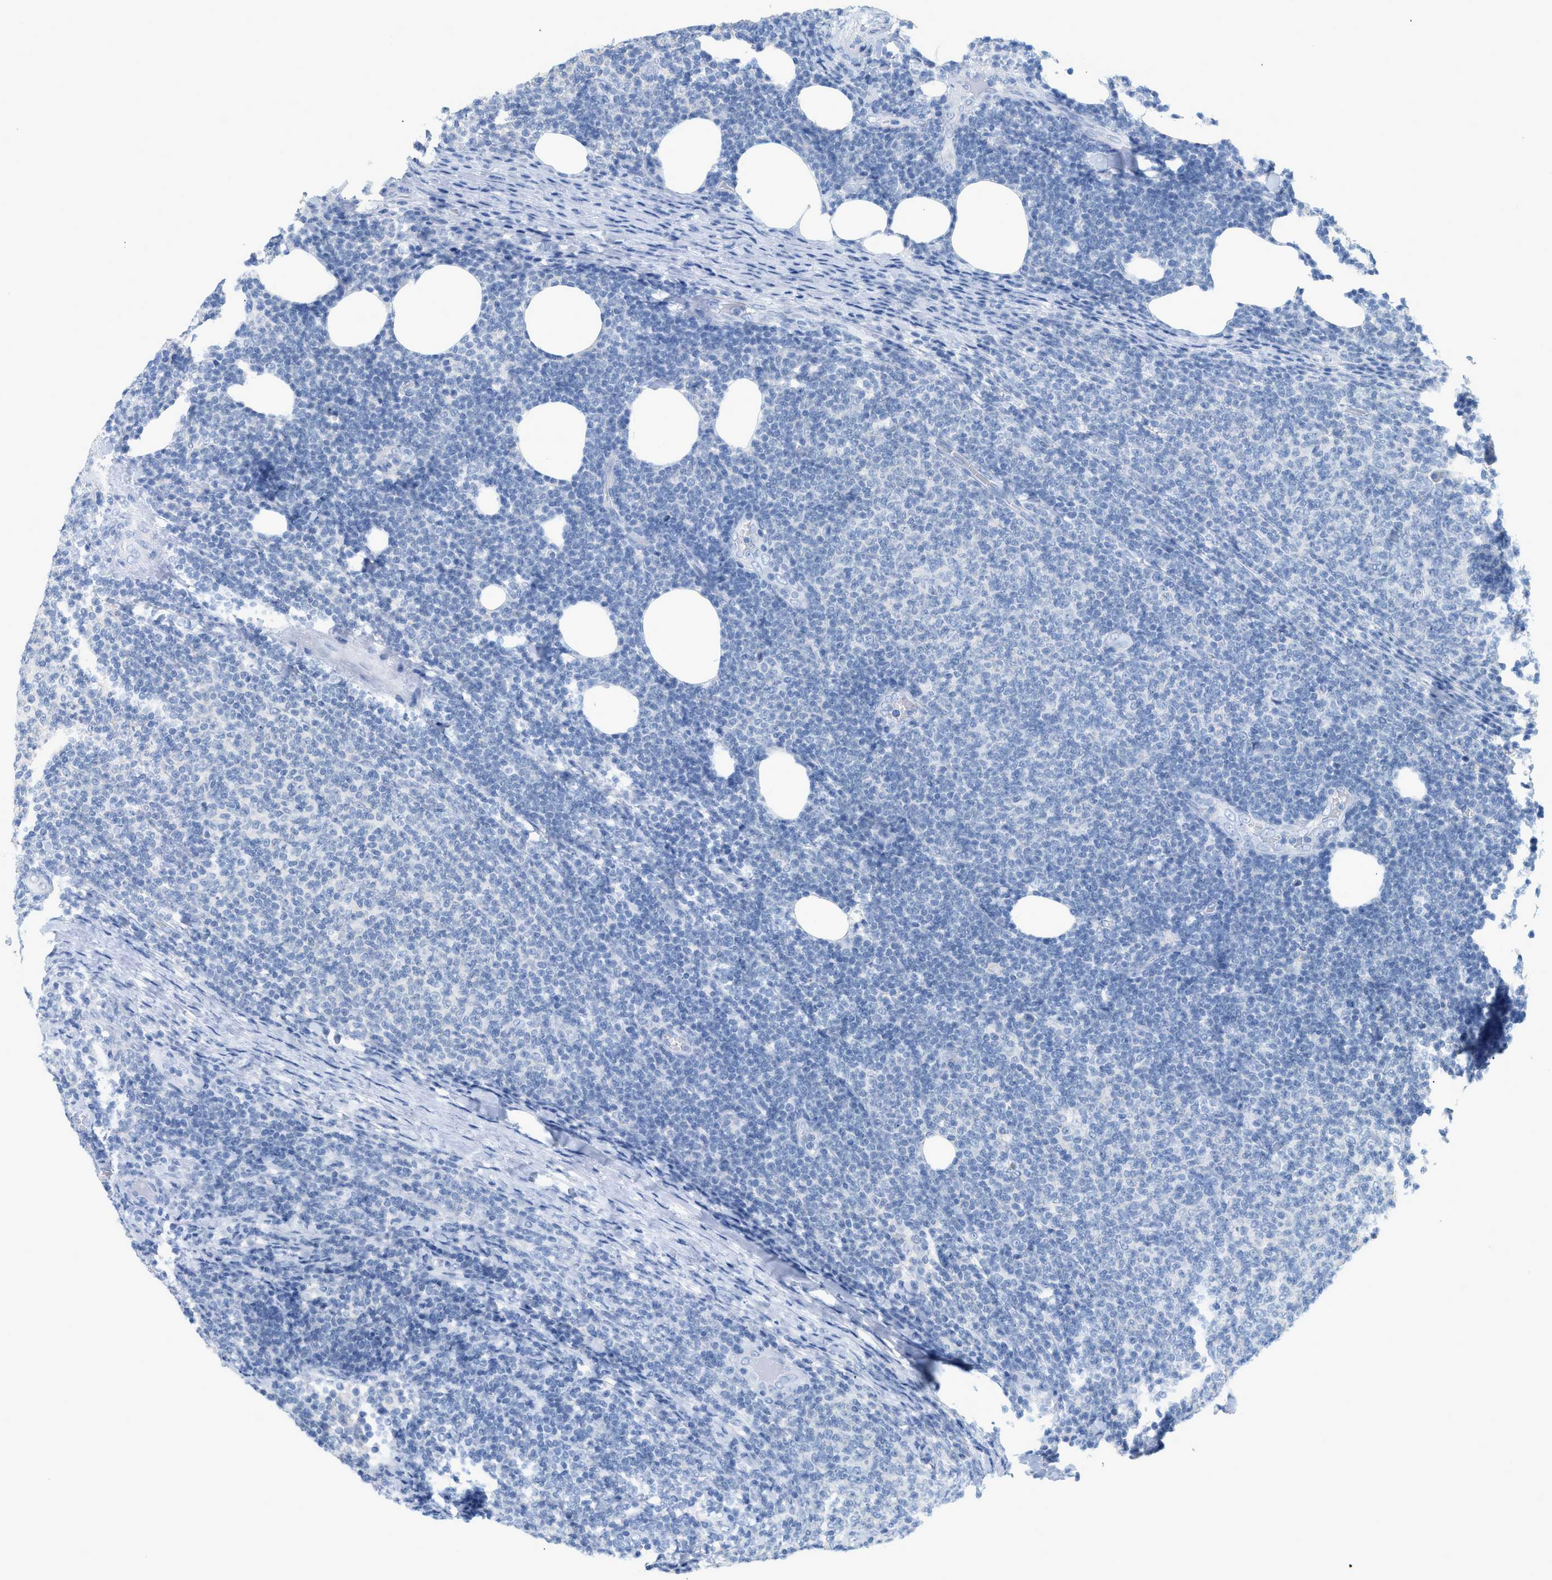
{"staining": {"intensity": "negative", "quantity": "none", "location": "none"}, "tissue": "lymphoma", "cell_type": "Tumor cells", "image_type": "cancer", "snomed": [{"axis": "morphology", "description": "Malignant lymphoma, non-Hodgkin's type, Low grade"}, {"axis": "topography", "description": "Lymph node"}], "caption": "Photomicrograph shows no protein expression in tumor cells of lymphoma tissue.", "gene": "PAPPA", "patient": {"sex": "male", "age": 66}}